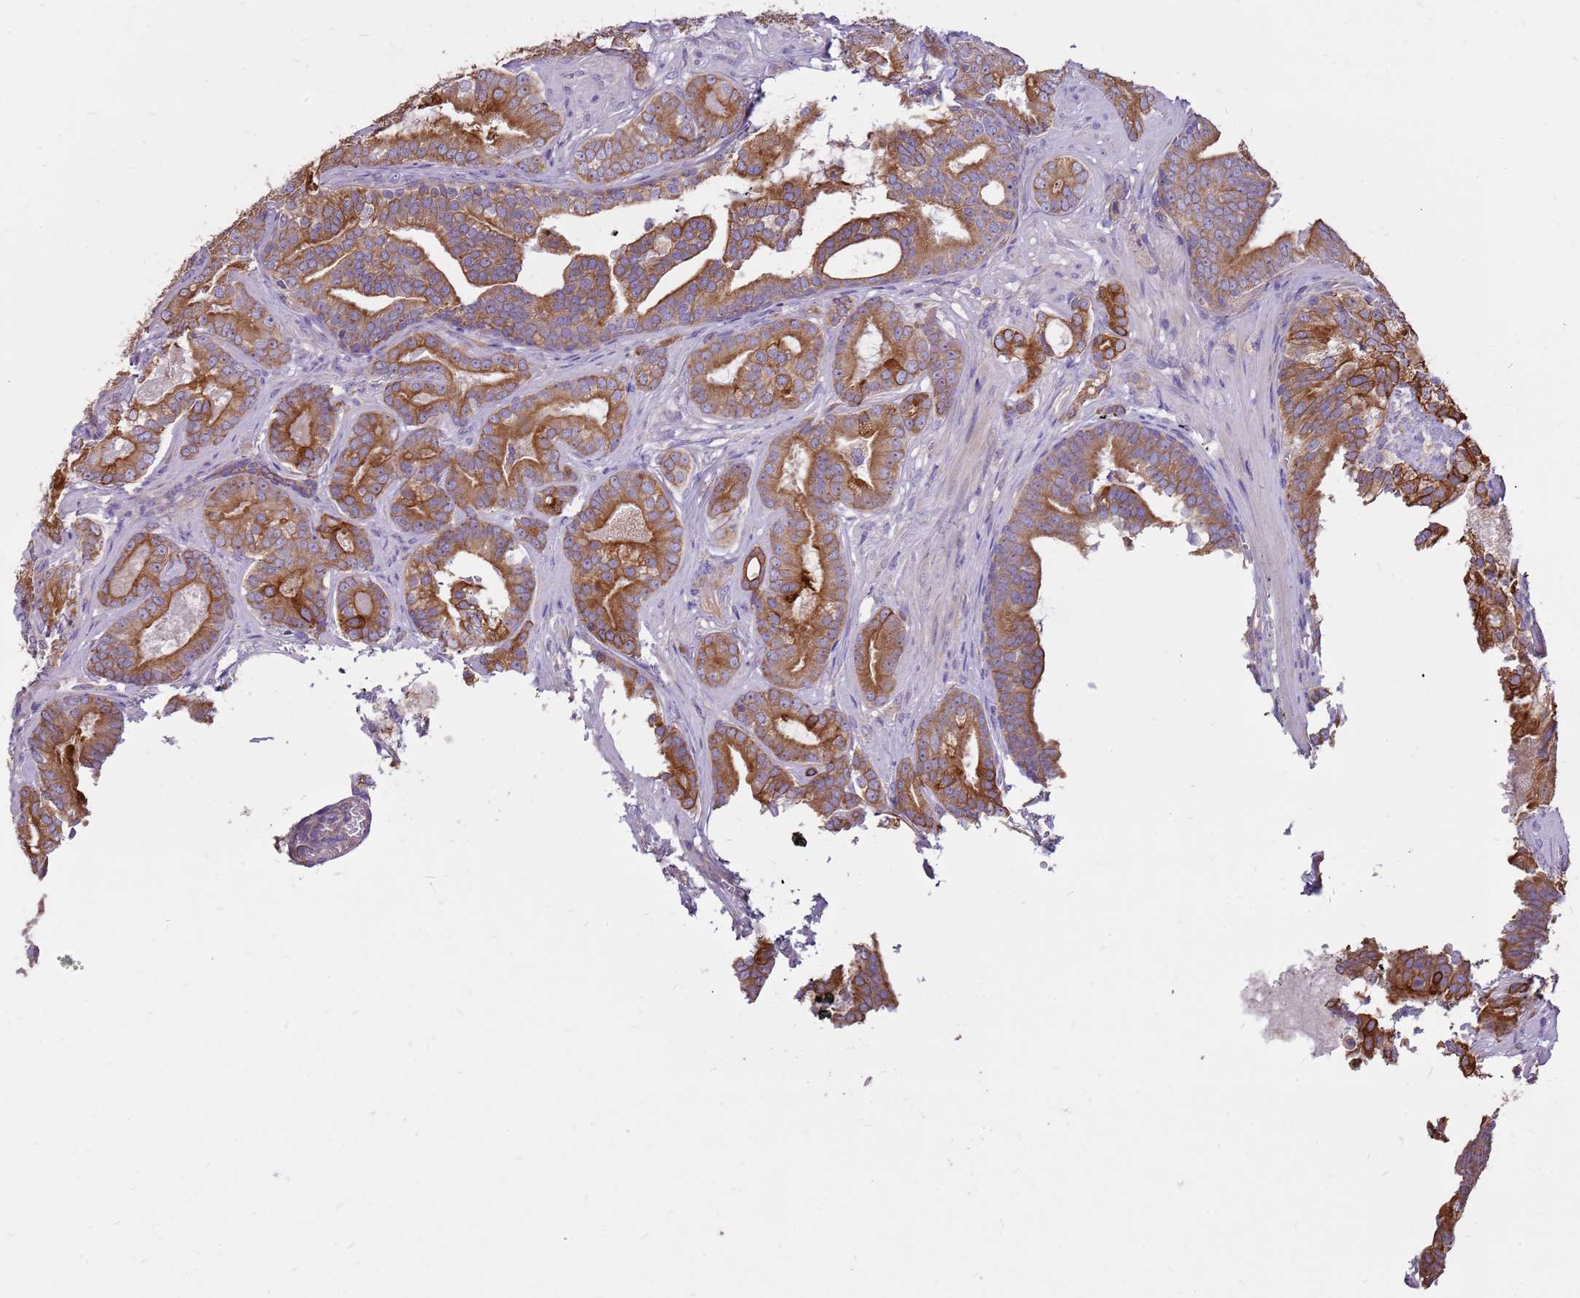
{"staining": {"intensity": "strong", "quantity": ">75%", "location": "cytoplasmic/membranous"}, "tissue": "prostate cancer", "cell_type": "Tumor cells", "image_type": "cancer", "snomed": [{"axis": "morphology", "description": "Adenocarcinoma, High grade"}, {"axis": "topography", "description": "Prostate"}], "caption": "Tumor cells show strong cytoplasmic/membranous staining in approximately >75% of cells in prostate high-grade adenocarcinoma.", "gene": "WASHC4", "patient": {"sex": "male", "age": 55}}